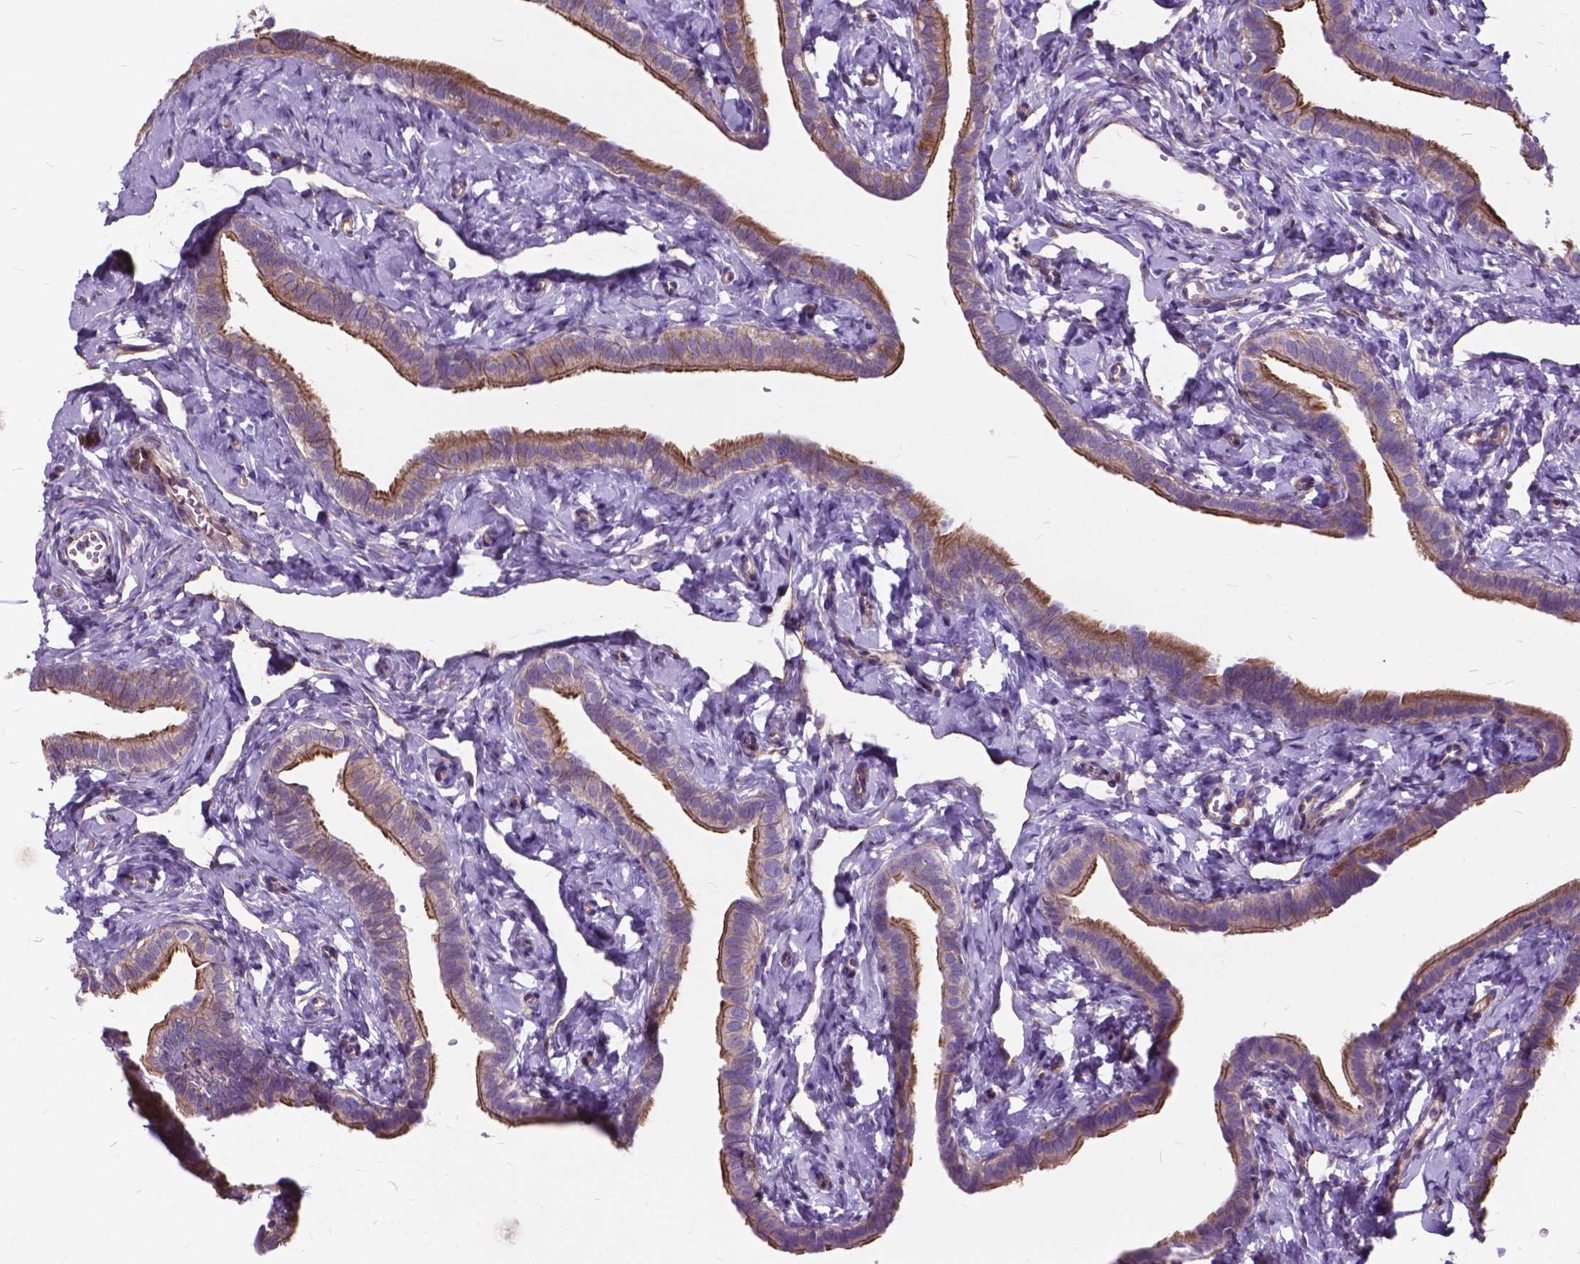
{"staining": {"intensity": "moderate", "quantity": "25%-75%", "location": "cytoplasmic/membranous"}, "tissue": "fallopian tube", "cell_type": "Glandular cells", "image_type": "normal", "snomed": [{"axis": "morphology", "description": "Normal tissue, NOS"}, {"axis": "topography", "description": "Fallopian tube"}], "caption": "Moderate cytoplasmic/membranous expression is appreciated in approximately 25%-75% of glandular cells in benign fallopian tube. (DAB (3,3'-diaminobenzidine) IHC with brightfield microscopy, high magnification).", "gene": "FLT4", "patient": {"sex": "female", "age": 41}}